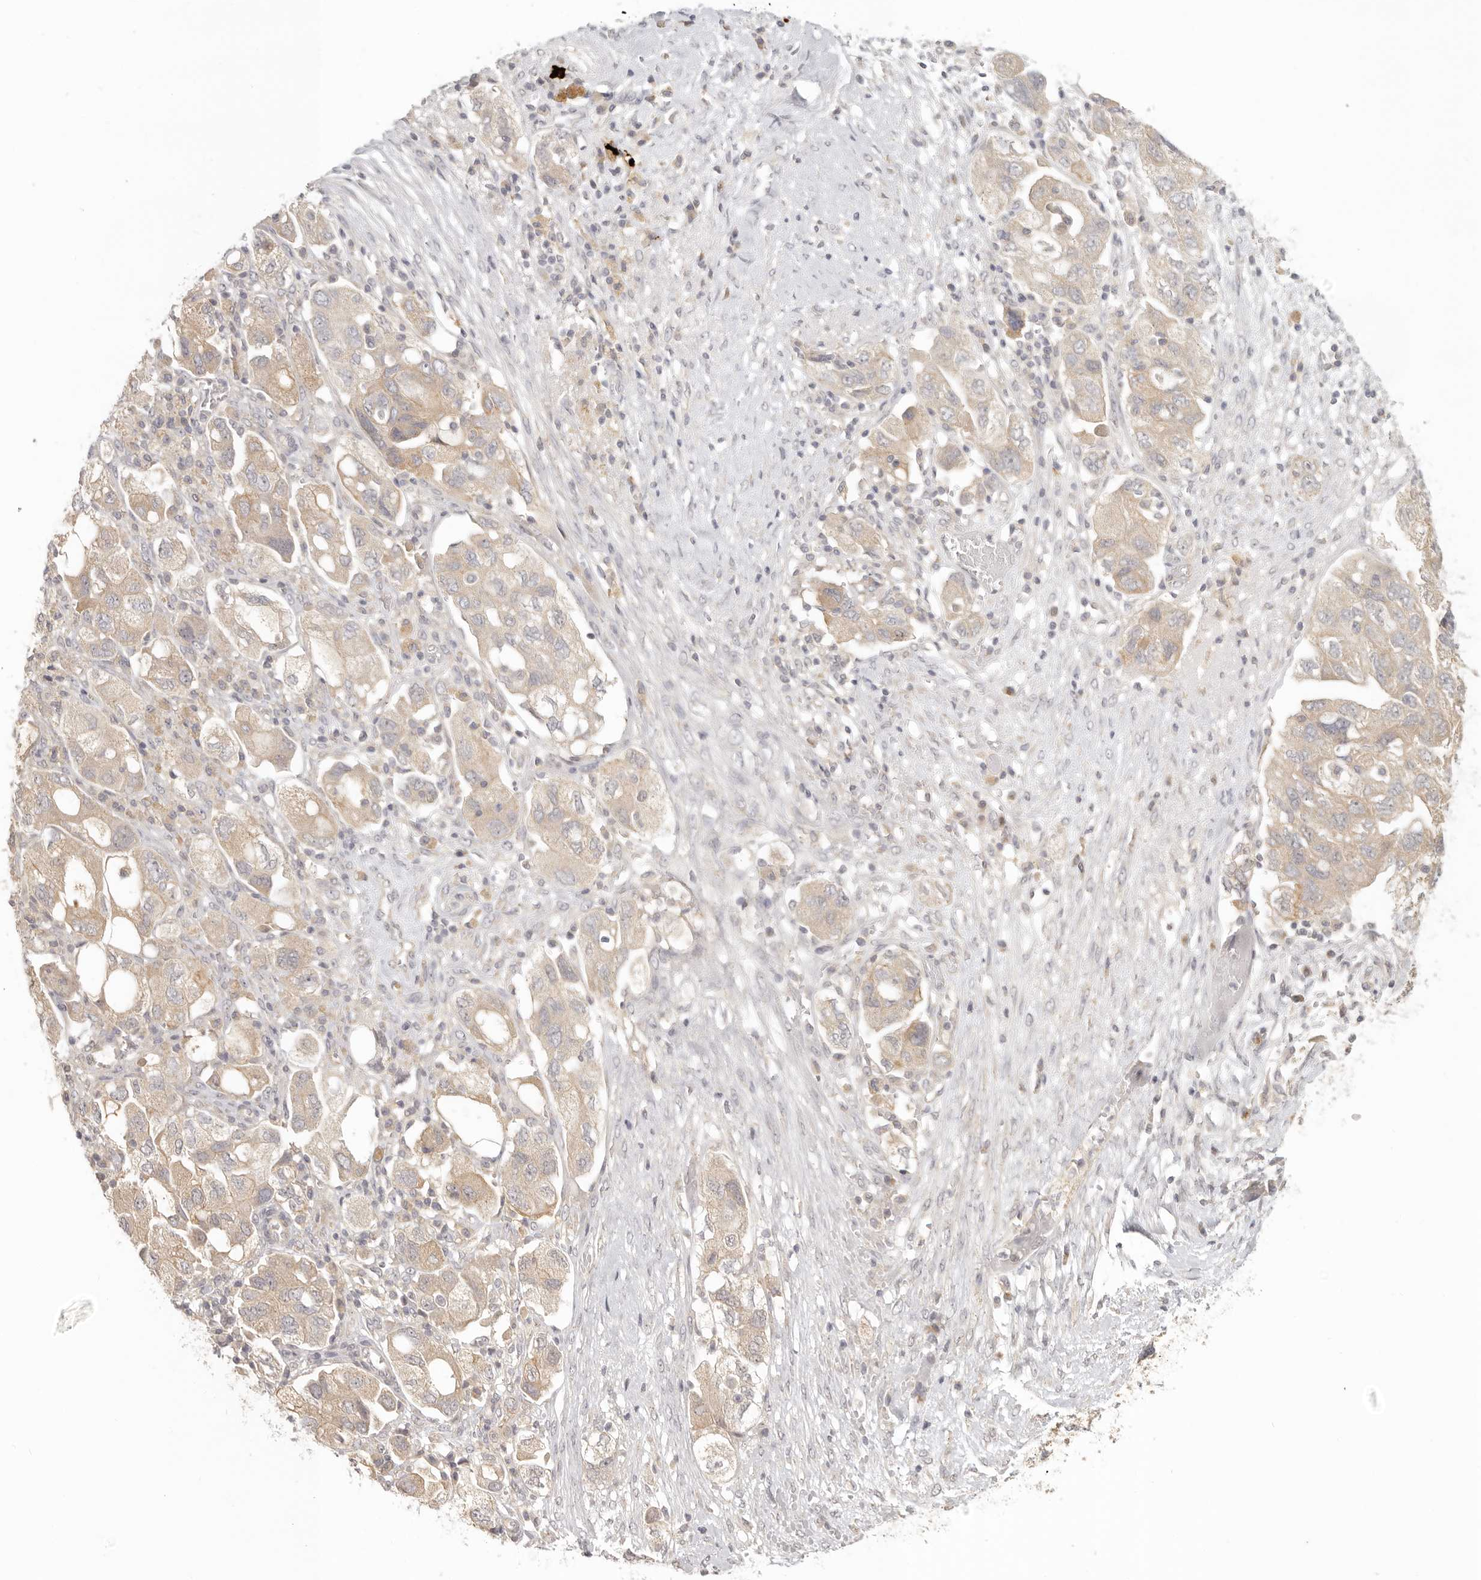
{"staining": {"intensity": "weak", "quantity": ">75%", "location": "cytoplasmic/membranous"}, "tissue": "ovarian cancer", "cell_type": "Tumor cells", "image_type": "cancer", "snomed": [{"axis": "morphology", "description": "Carcinoma, NOS"}, {"axis": "morphology", "description": "Cystadenocarcinoma, serous, NOS"}, {"axis": "topography", "description": "Ovary"}], "caption": "Immunohistochemistry (IHC) photomicrograph of serous cystadenocarcinoma (ovarian) stained for a protein (brown), which reveals low levels of weak cytoplasmic/membranous staining in approximately >75% of tumor cells.", "gene": "AHDC1", "patient": {"sex": "female", "age": 69}}